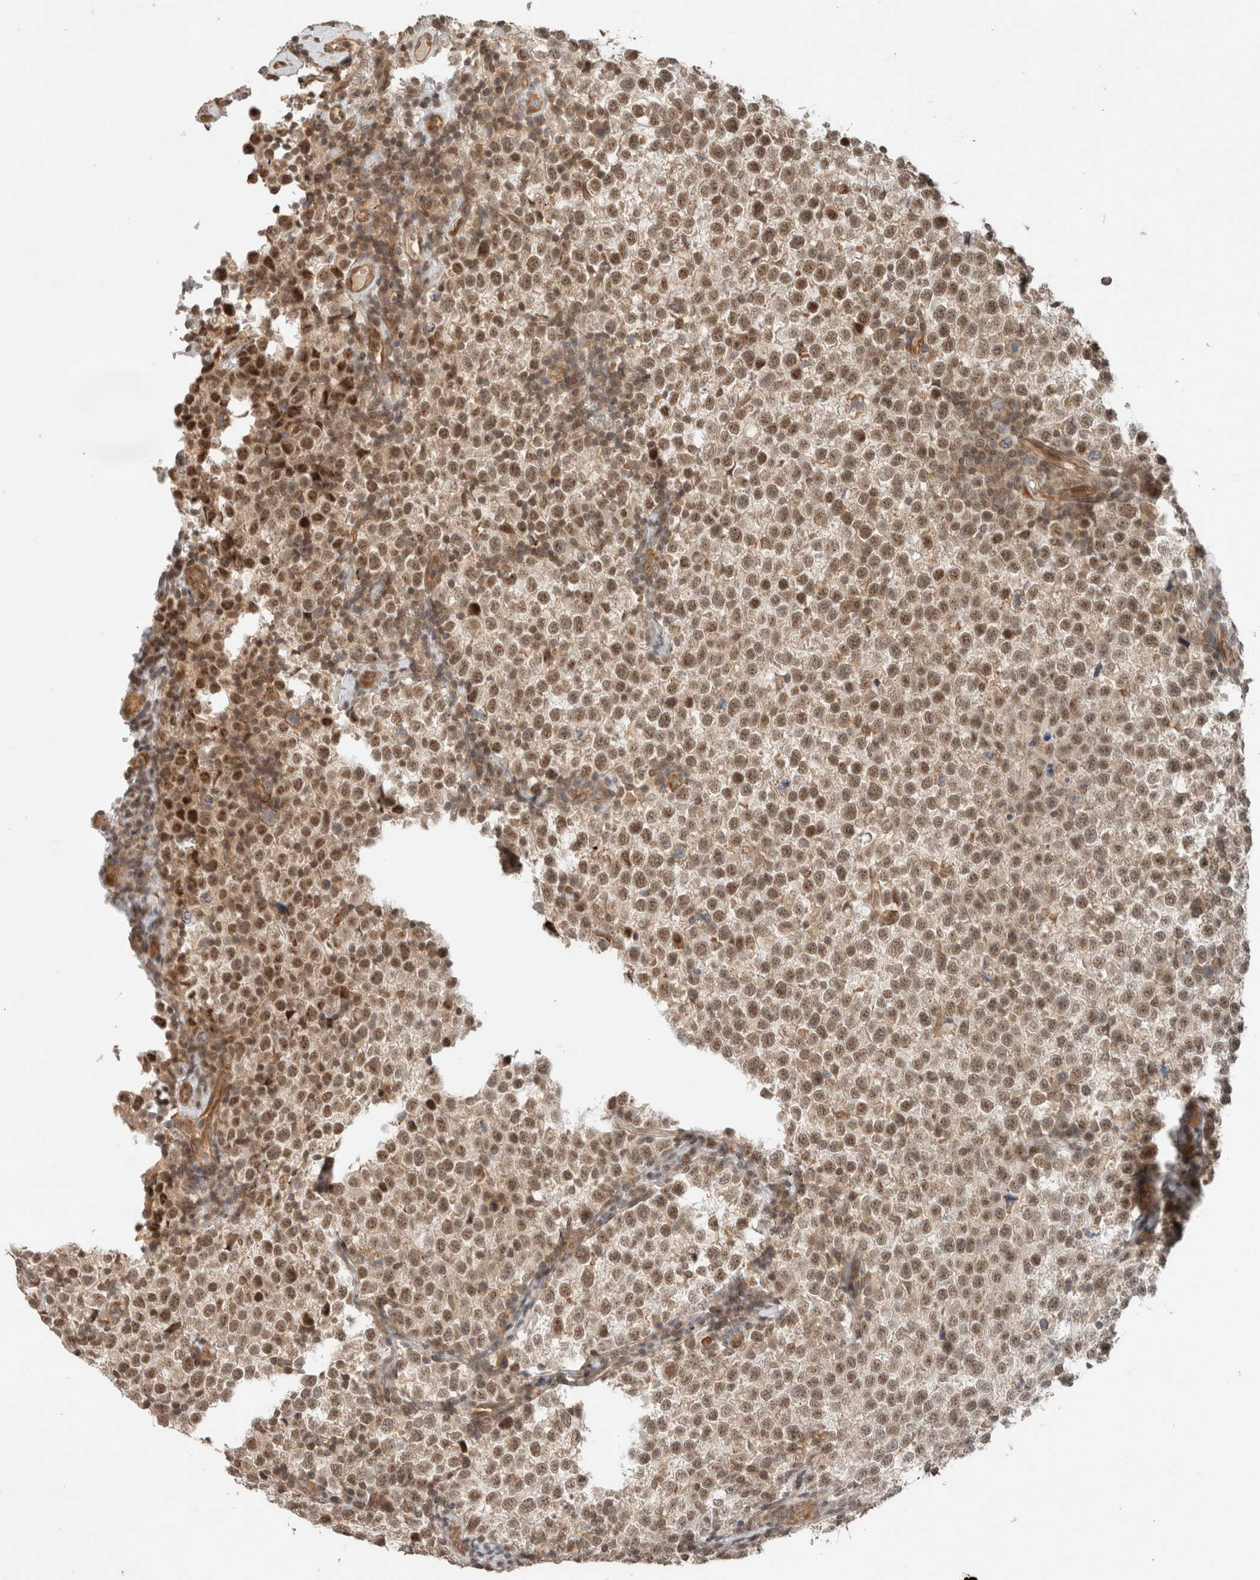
{"staining": {"intensity": "moderate", "quantity": ">75%", "location": "nuclear"}, "tissue": "testis cancer", "cell_type": "Tumor cells", "image_type": "cancer", "snomed": [{"axis": "morphology", "description": "Normal tissue, NOS"}, {"axis": "morphology", "description": "Seminoma, NOS"}, {"axis": "topography", "description": "Testis"}], "caption": "Tumor cells demonstrate medium levels of moderate nuclear expression in approximately >75% of cells in seminoma (testis).", "gene": "CAAP1", "patient": {"sex": "male", "age": 43}}